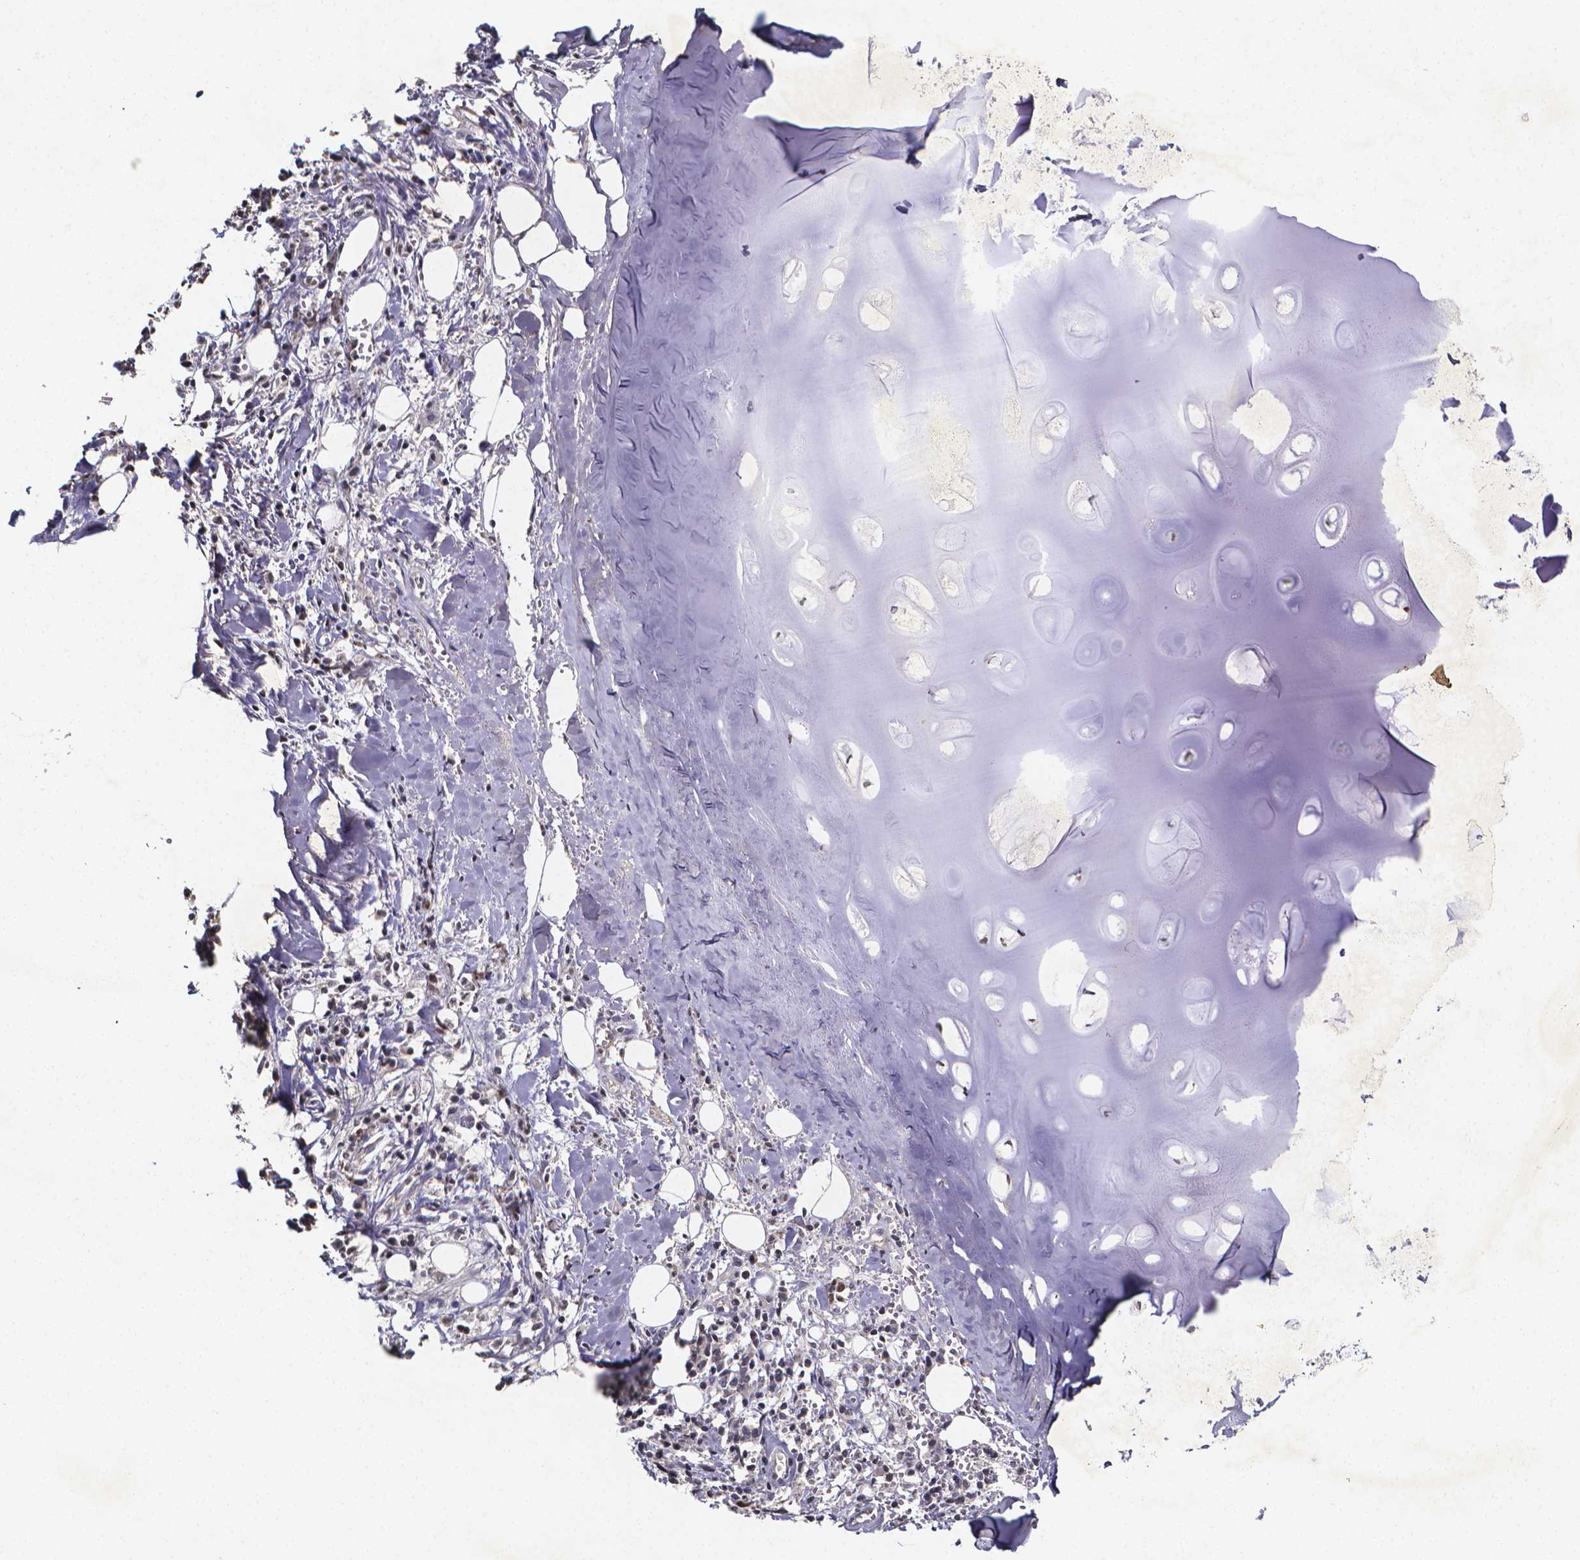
{"staining": {"intensity": "negative", "quantity": "none", "location": "none"}, "tissue": "adipose tissue", "cell_type": "Adipocytes", "image_type": "normal", "snomed": [{"axis": "morphology", "description": "Normal tissue, NOS"}, {"axis": "morphology", "description": "Squamous cell carcinoma, NOS"}, {"axis": "topography", "description": "Cartilage tissue"}, {"axis": "topography", "description": "Bronchus"}, {"axis": "topography", "description": "Lung"}], "caption": "DAB immunohistochemical staining of benign adipose tissue demonstrates no significant expression in adipocytes. (DAB (3,3'-diaminobenzidine) immunohistochemistry (IHC) visualized using brightfield microscopy, high magnification).", "gene": "TP73", "patient": {"sex": "male", "age": 66}}